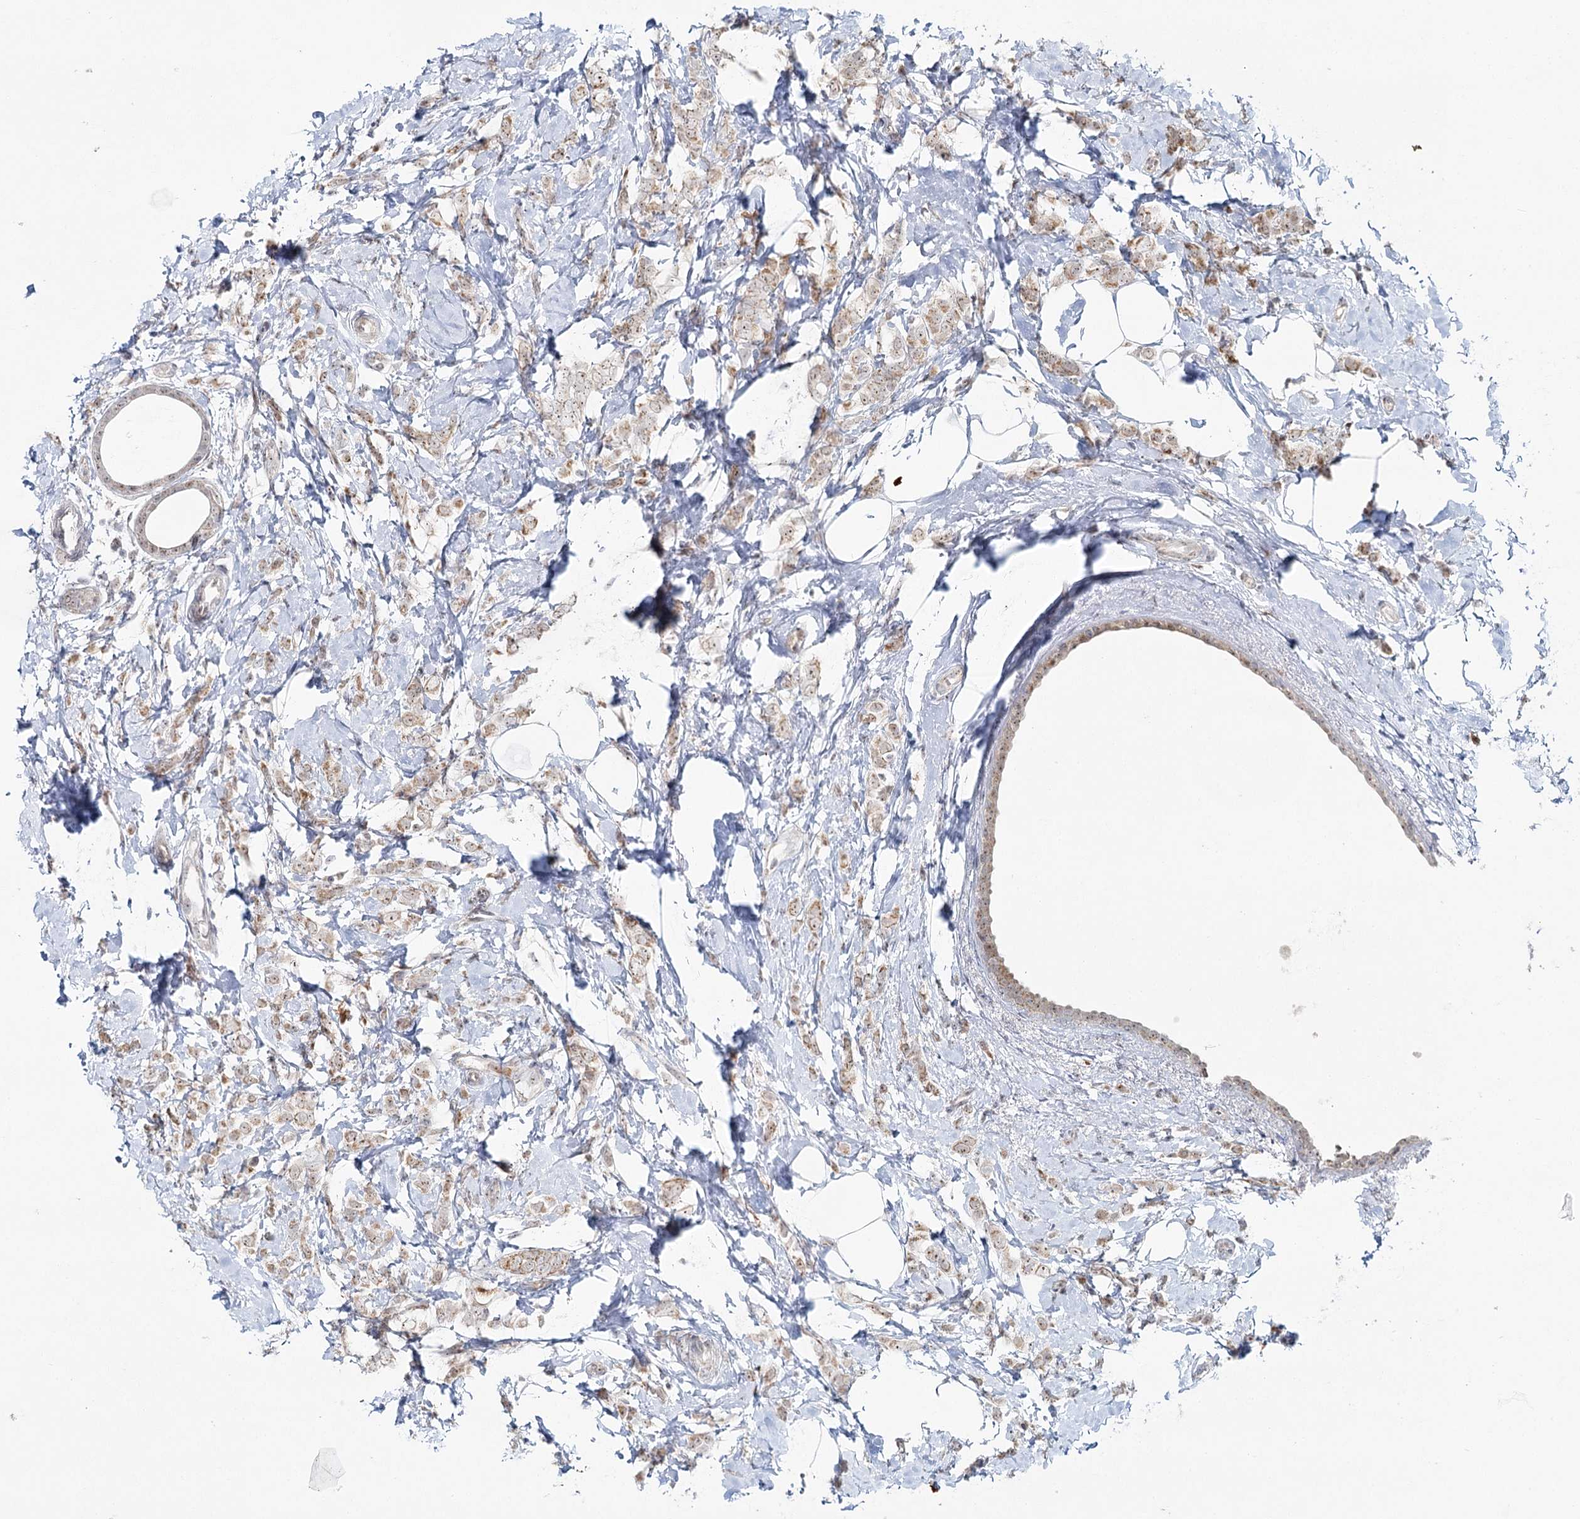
{"staining": {"intensity": "weak", "quantity": ">75%", "location": "cytoplasmic/membranous,nuclear"}, "tissue": "breast cancer", "cell_type": "Tumor cells", "image_type": "cancer", "snomed": [{"axis": "morphology", "description": "Lobular carcinoma"}, {"axis": "topography", "description": "Breast"}], "caption": "A histopathology image showing weak cytoplasmic/membranous and nuclear staining in approximately >75% of tumor cells in lobular carcinoma (breast), as visualized by brown immunohistochemical staining.", "gene": "ATAD1", "patient": {"sex": "female", "age": 47}}